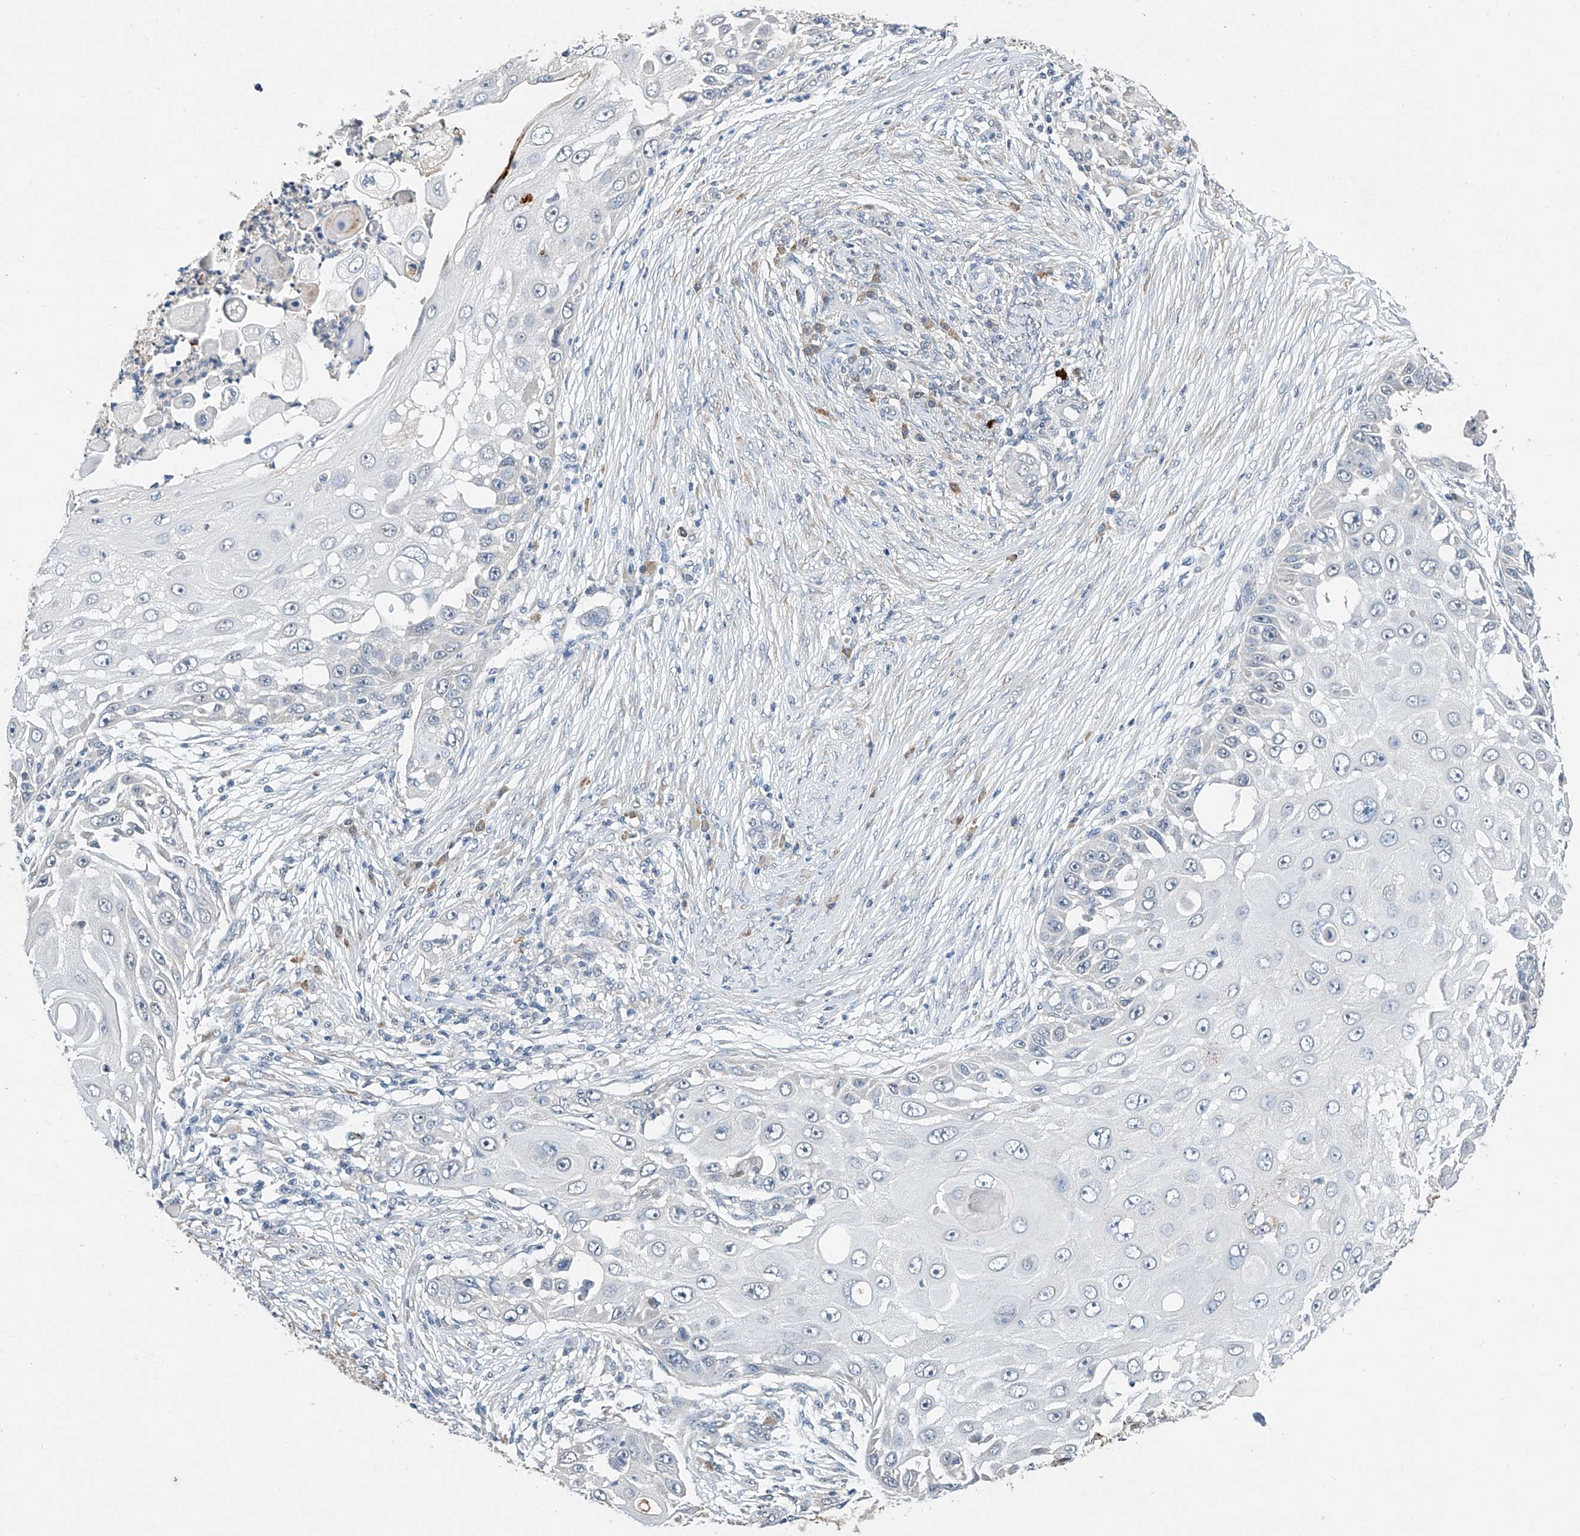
{"staining": {"intensity": "negative", "quantity": "none", "location": "none"}, "tissue": "skin cancer", "cell_type": "Tumor cells", "image_type": "cancer", "snomed": [{"axis": "morphology", "description": "Squamous cell carcinoma, NOS"}, {"axis": "topography", "description": "Skin"}], "caption": "Protein analysis of squamous cell carcinoma (skin) shows no significant expression in tumor cells. (DAB (3,3'-diaminobenzidine) IHC, high magnification).", "gene": "CTDP1", "patient": {"sex": "female", "age": 44}}